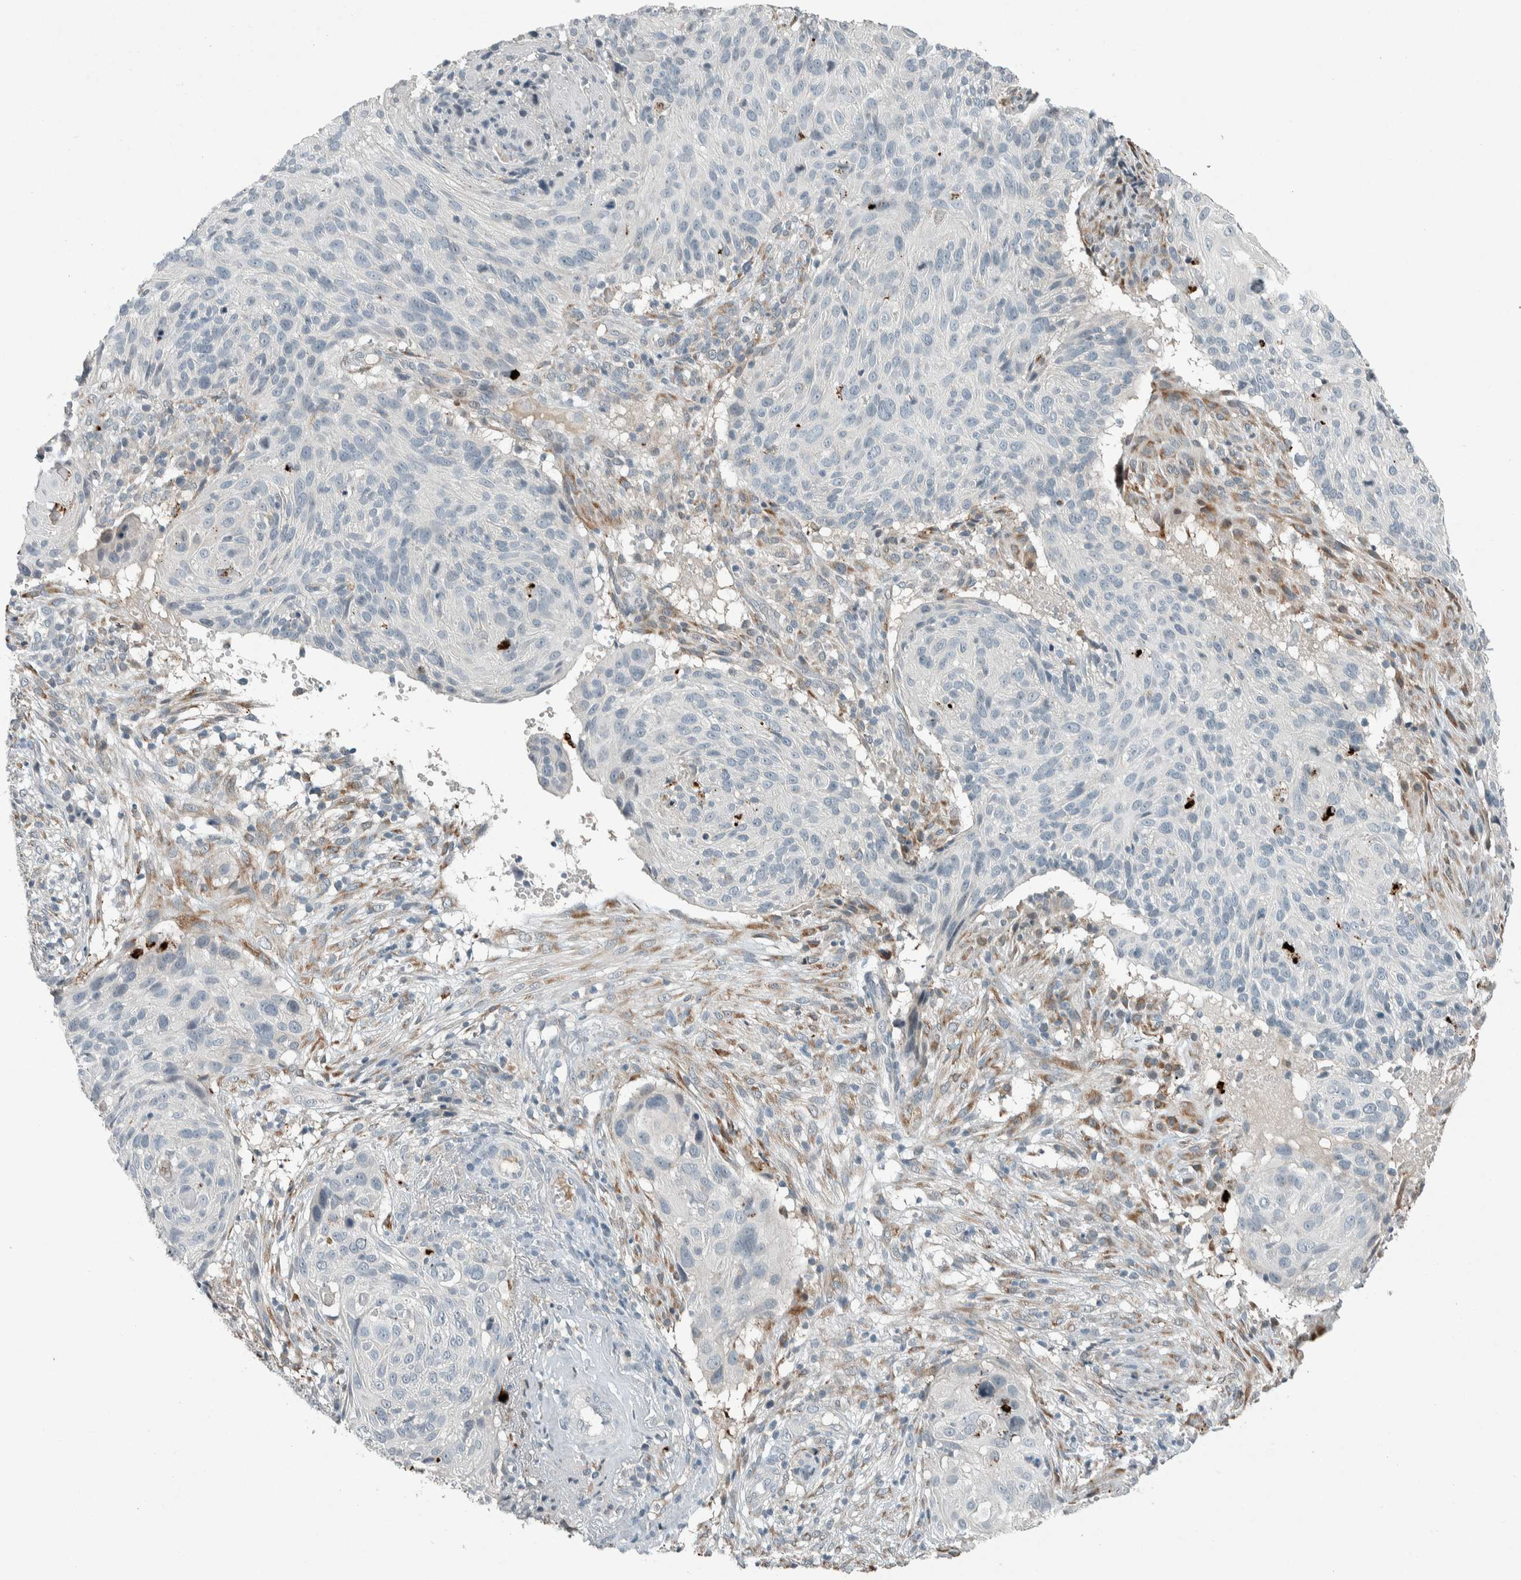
{"staining": {"intensity": "negative", "quantity": "none", "location": "none"}, "tissue": "cervical cancer", "cell_type": "Tumor cells", "image_type": "cancer", "snomed": [{"axis": "morphology", "description": "Squamous cell carcinoma, NOS"}, {"axis": "topography", "description": "Cervix"}], "caption": "DAB (3,3'-diaminobenzidine) immunohistochemical staining of human cervical squamous cell carcinoma demonstrates no significant staining in tumor cells. (Brightfield microscopy of DAB (3,3'-diaminobenzidine) IHC at high magnification).", "gene": "CERCAM", "patient": {"sex": "female", "age": 74}}